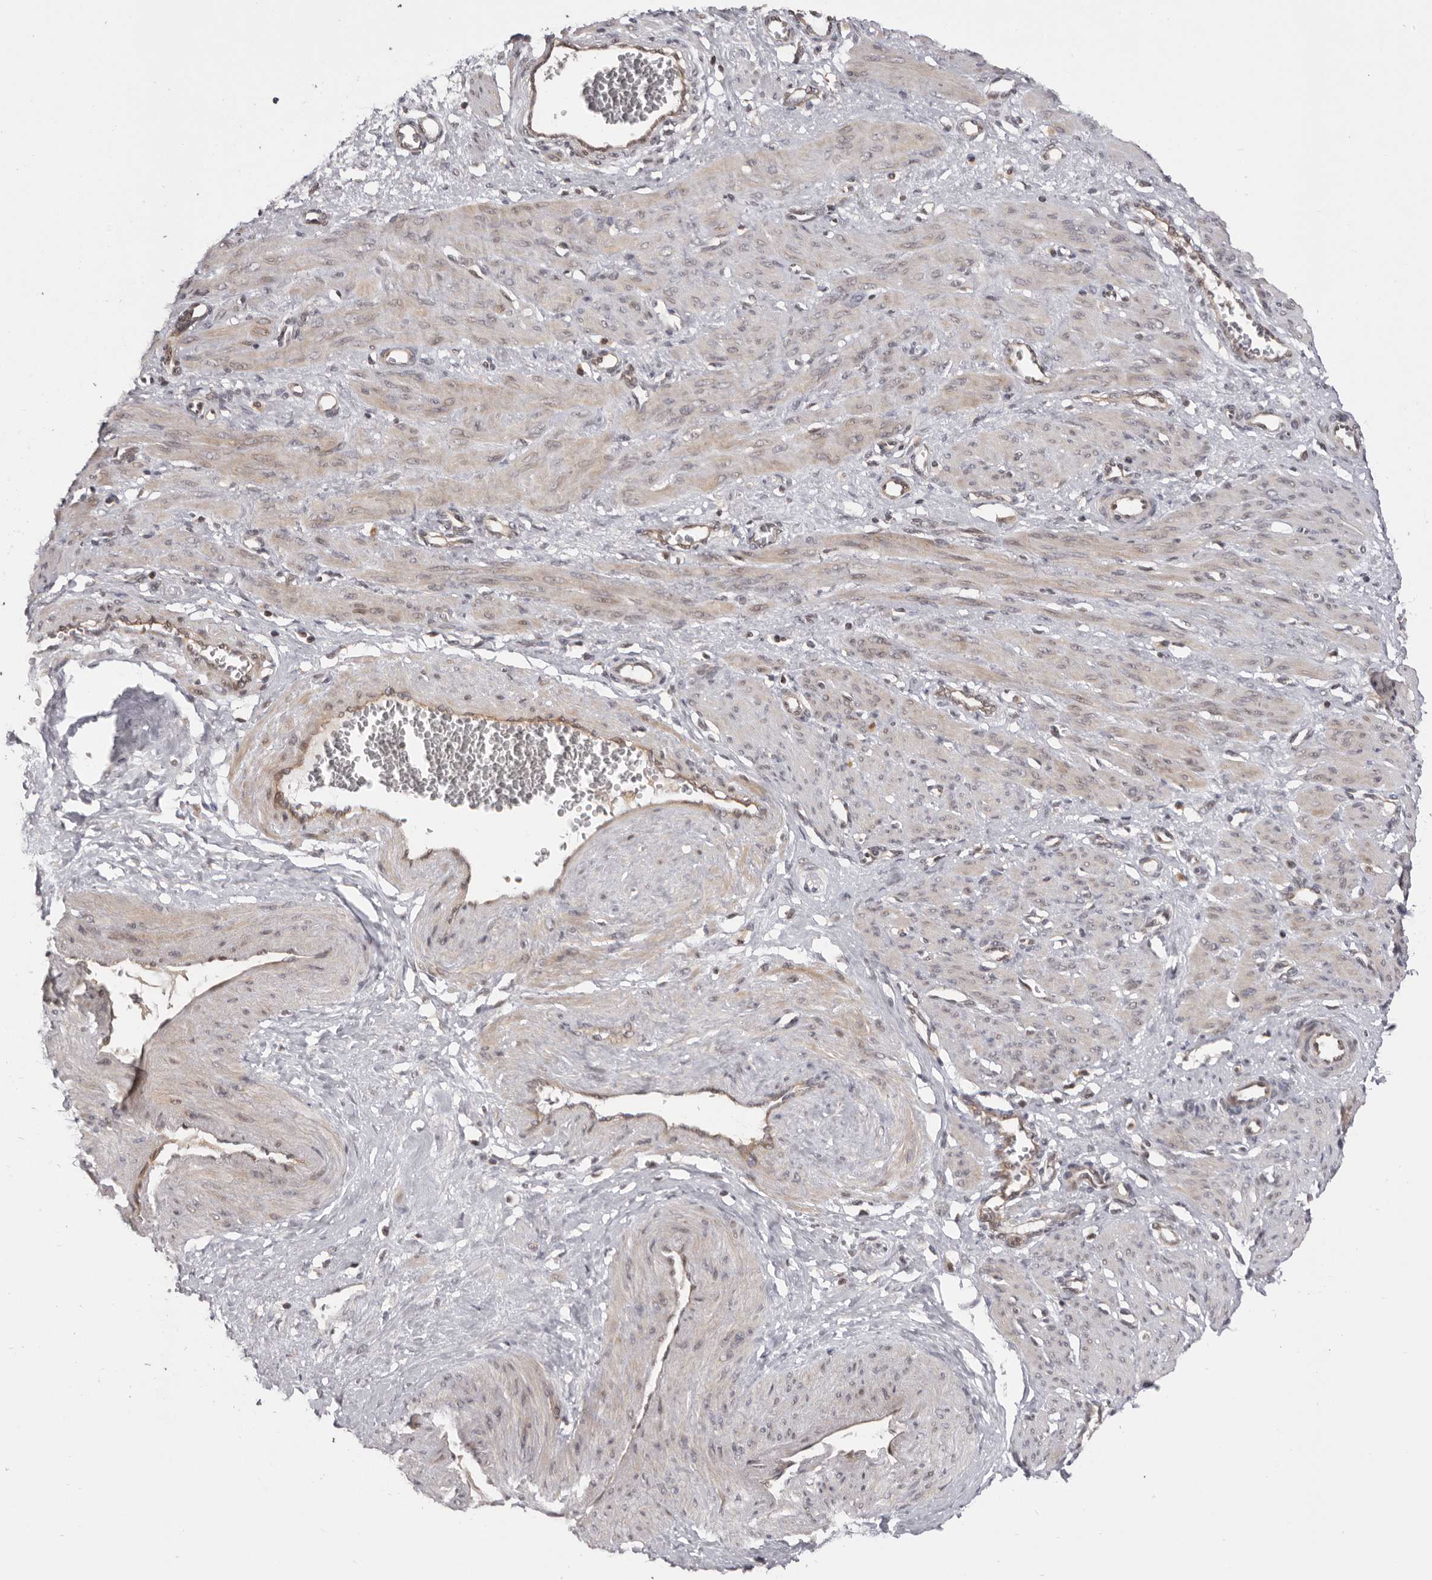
{"staining": {"intensity": "moderate", "quantity": "<25%", "location": "cytoplasmic/membranous,nuclear"}, "tissue": "smooth muscle", "cell_type": "Smooth muscle cells", "image_type": "normal", "snomed": [{"axis": "morphology", "description": "Normal tissue, NOS"}, {"axis": "topography", "description": "Endometrium"}], "caption": "Normal smooth muscle reveals moderate cytoplasmic/membranous,nuclear expression in approximately <25% of smooth muscle cells, visualized by immunohistochemistry.", "gene": "AZIN1", "patient": {"sex": "female", "age": 33}}